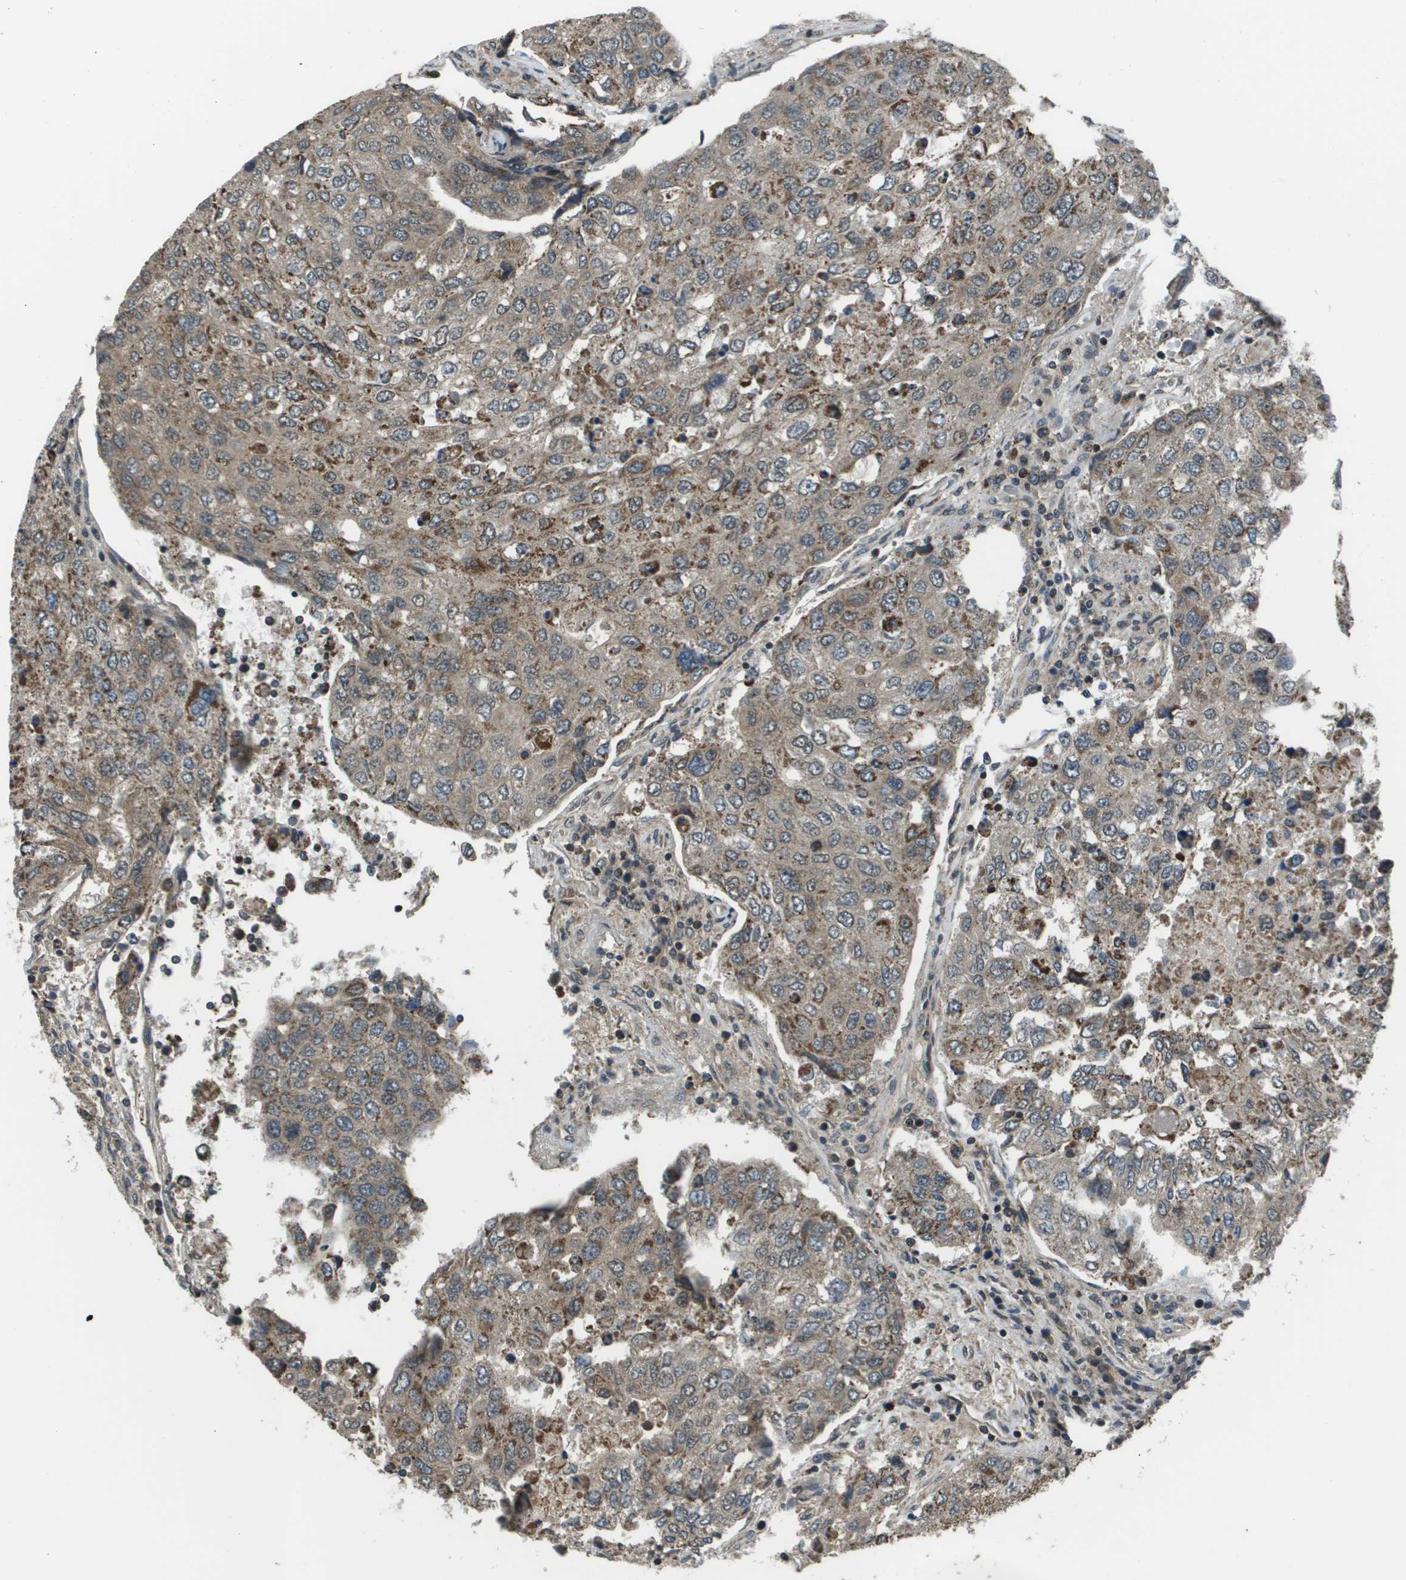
{"staining": {"intensity": "moderate", "quantity": ">75%", "location": "cytoplasmic/membranous"}, "tissue": "urothelial cancer", "cell_type": "Tumor cells", "image_type": "cancer", "snomed": [{"axis": "morphology", "description": "Urothelial carcinoma, High grade"}, {"axis": "topography", "description": "Lymph node"}, {"axis": "topography", "description": "Urinary bladder"}], "caption": "High-grade urothelial carcinoma stained with a brown dye demonstrates moderate cytoplasmic/membranous positive expression in approximately >75% of tumor cells.", "gene": "PPFIA1", "patient": {"sex": "male", "age": 51}}